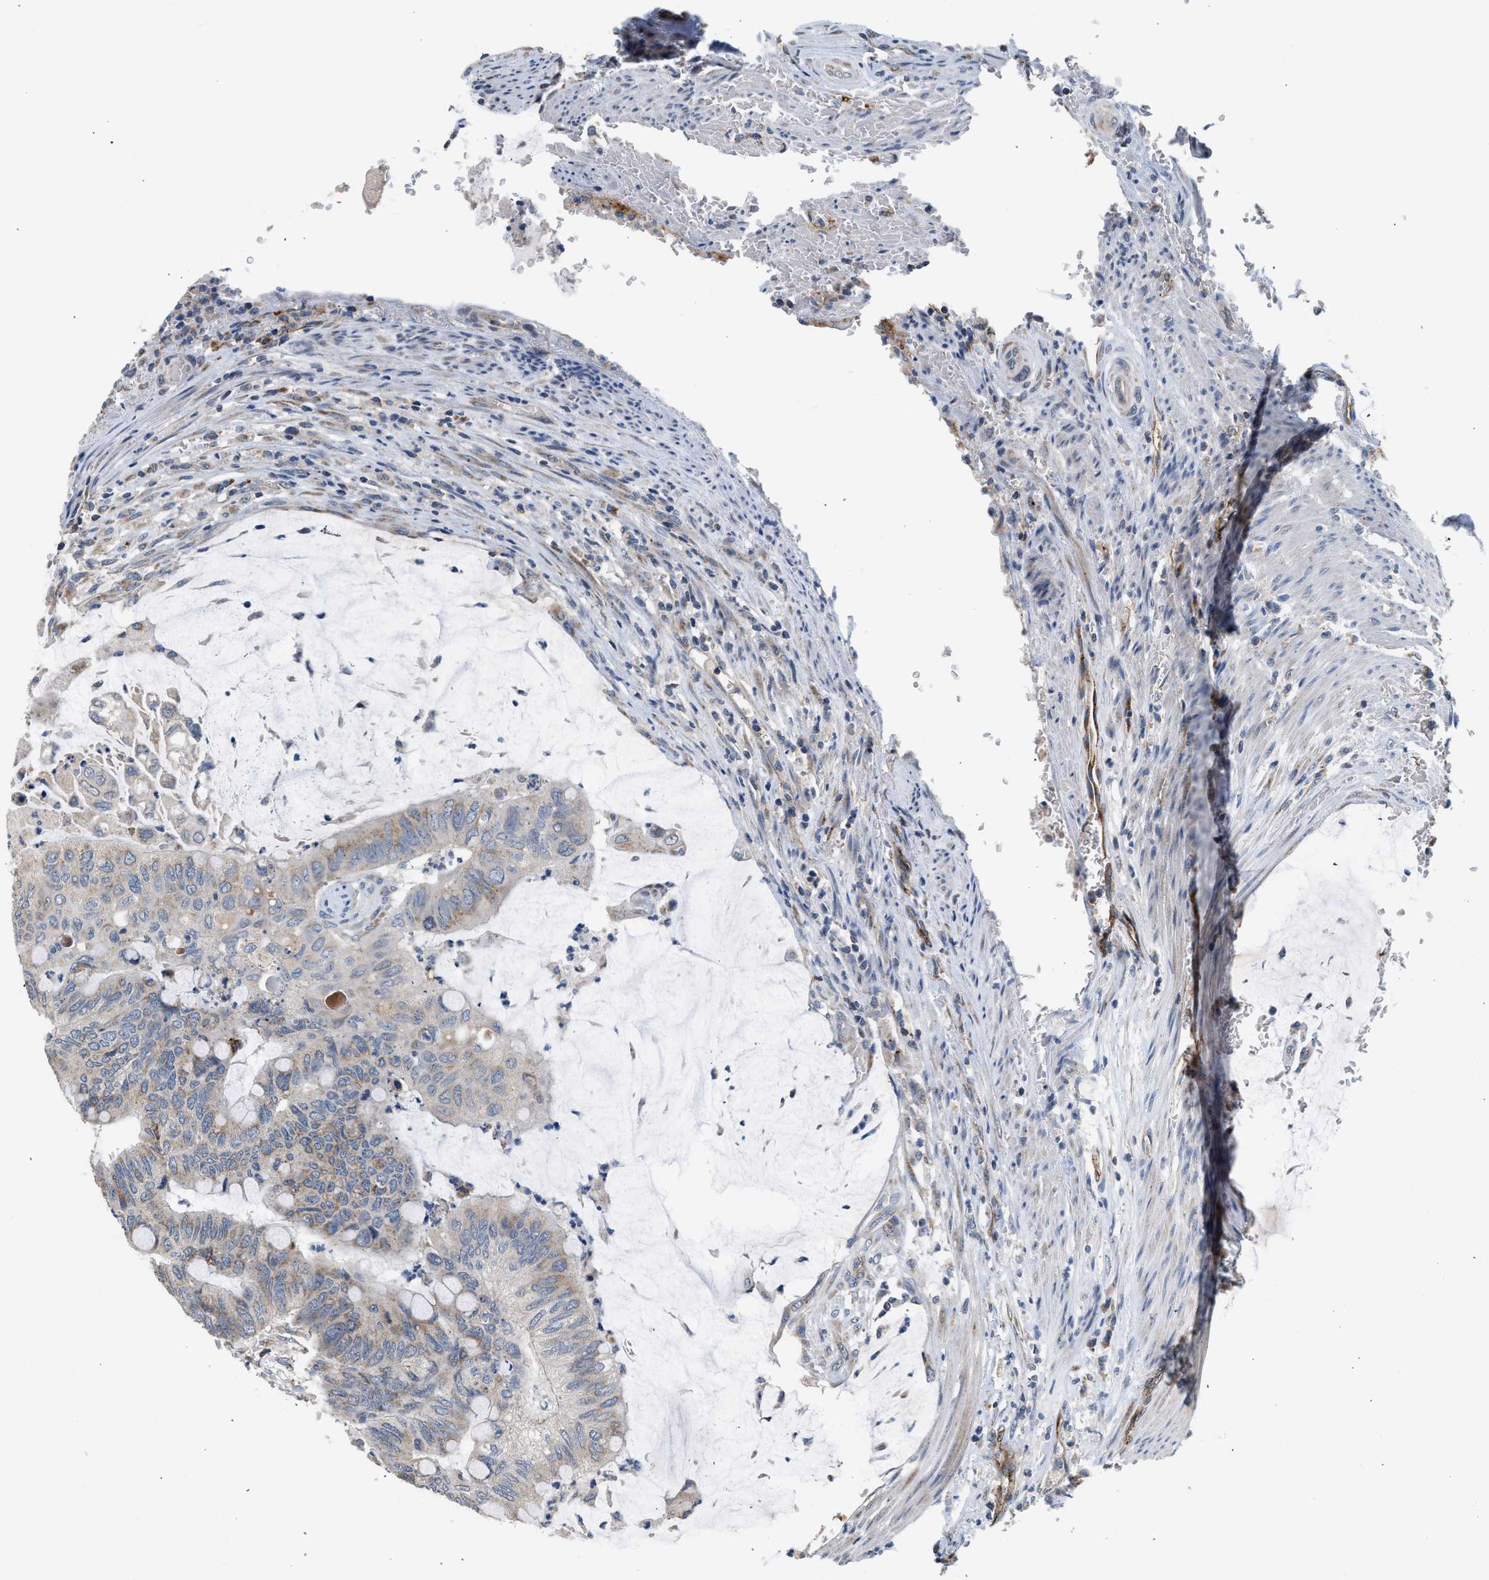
{"staining": {"intensity": "weak", "quantity": "25%-75%", "location": "cytoplasmic/membranous"}, "tissue": "colorectal cancer", "cell_type": "Tumor cells", "image_type": "cancer", "snomed": [{"axis": "morphology", "description": "Normal tissue, NOS"}, {"axis": "morphology", "description": "Adenocarcinoma, NOS"}, {"axis": "topography", "description": "Rectum"}], "caption": "Weak cytoplasmic/membranous positivity for a protein is present in approximately 25%-75% of tumor cells of colorectal adenocarcinoma using immunohistochemistry.", "gene": "PIM1", "patient": {"sex": "male", "age": 92}}